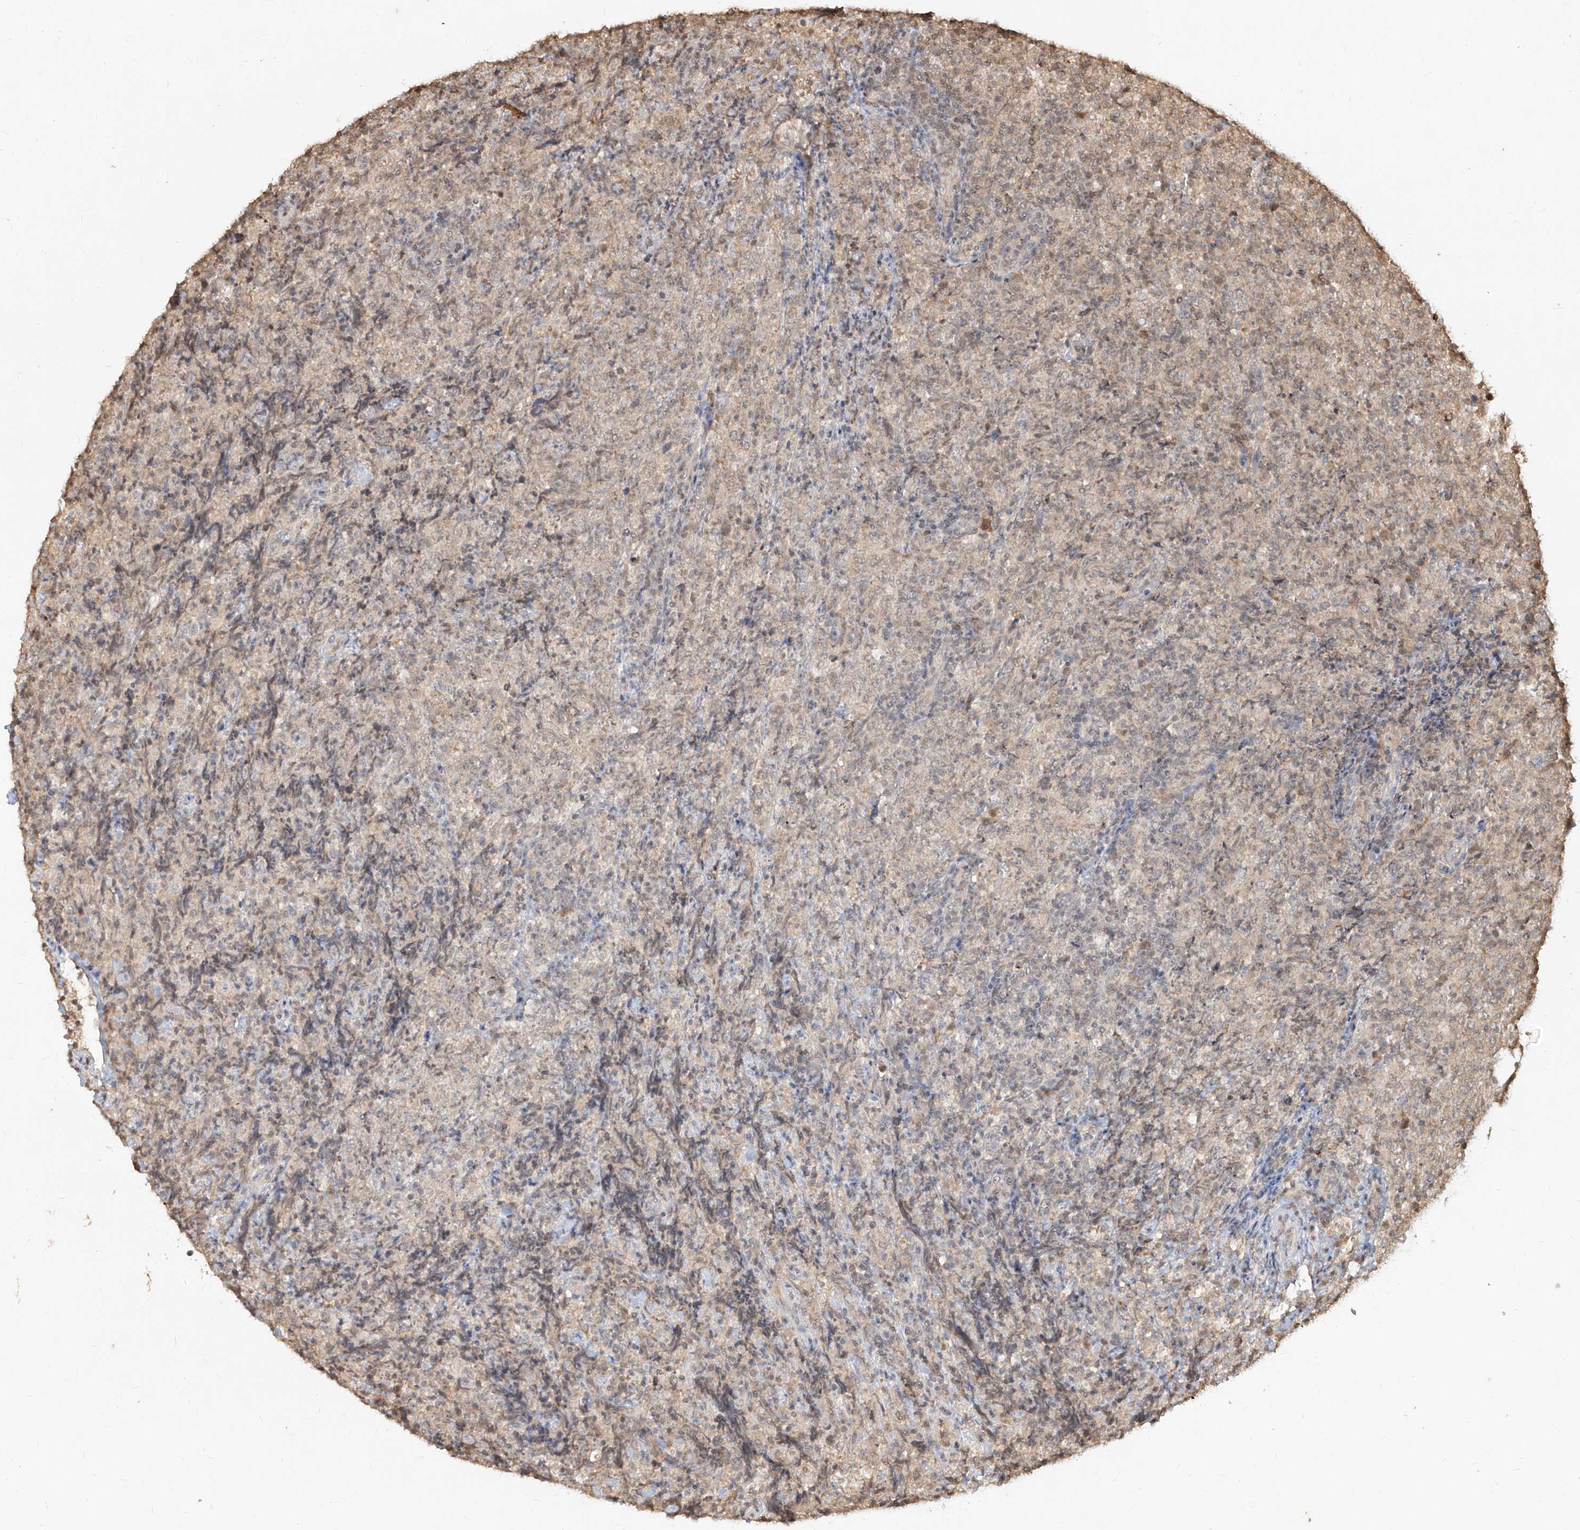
{"staining": {"intensity": "weak", "quantity": "25%-75%", "location": "cytoplasmic/membranous,nuclear"}, "tissue": "lymphoma", "cell_type": "Tumor cells", "image_type": "cancer", "snomed": [{"axis": "morphology", "description": "Malignant lymphoma, non-Hodgkin's type, High grade"}, {"axis": "topography", "description": "Tonsil"}], "caption": "A brown stain labels weak cytoplasmic/membranous and nuclear staining of a protein in lymphoma tumor cells. (DAB (3,3'-diaminobenzidine) IHC with brightfield microscopy, high magnification).", "gene": "UBE2K", "patient": {"sex": "female", "age": 36}}